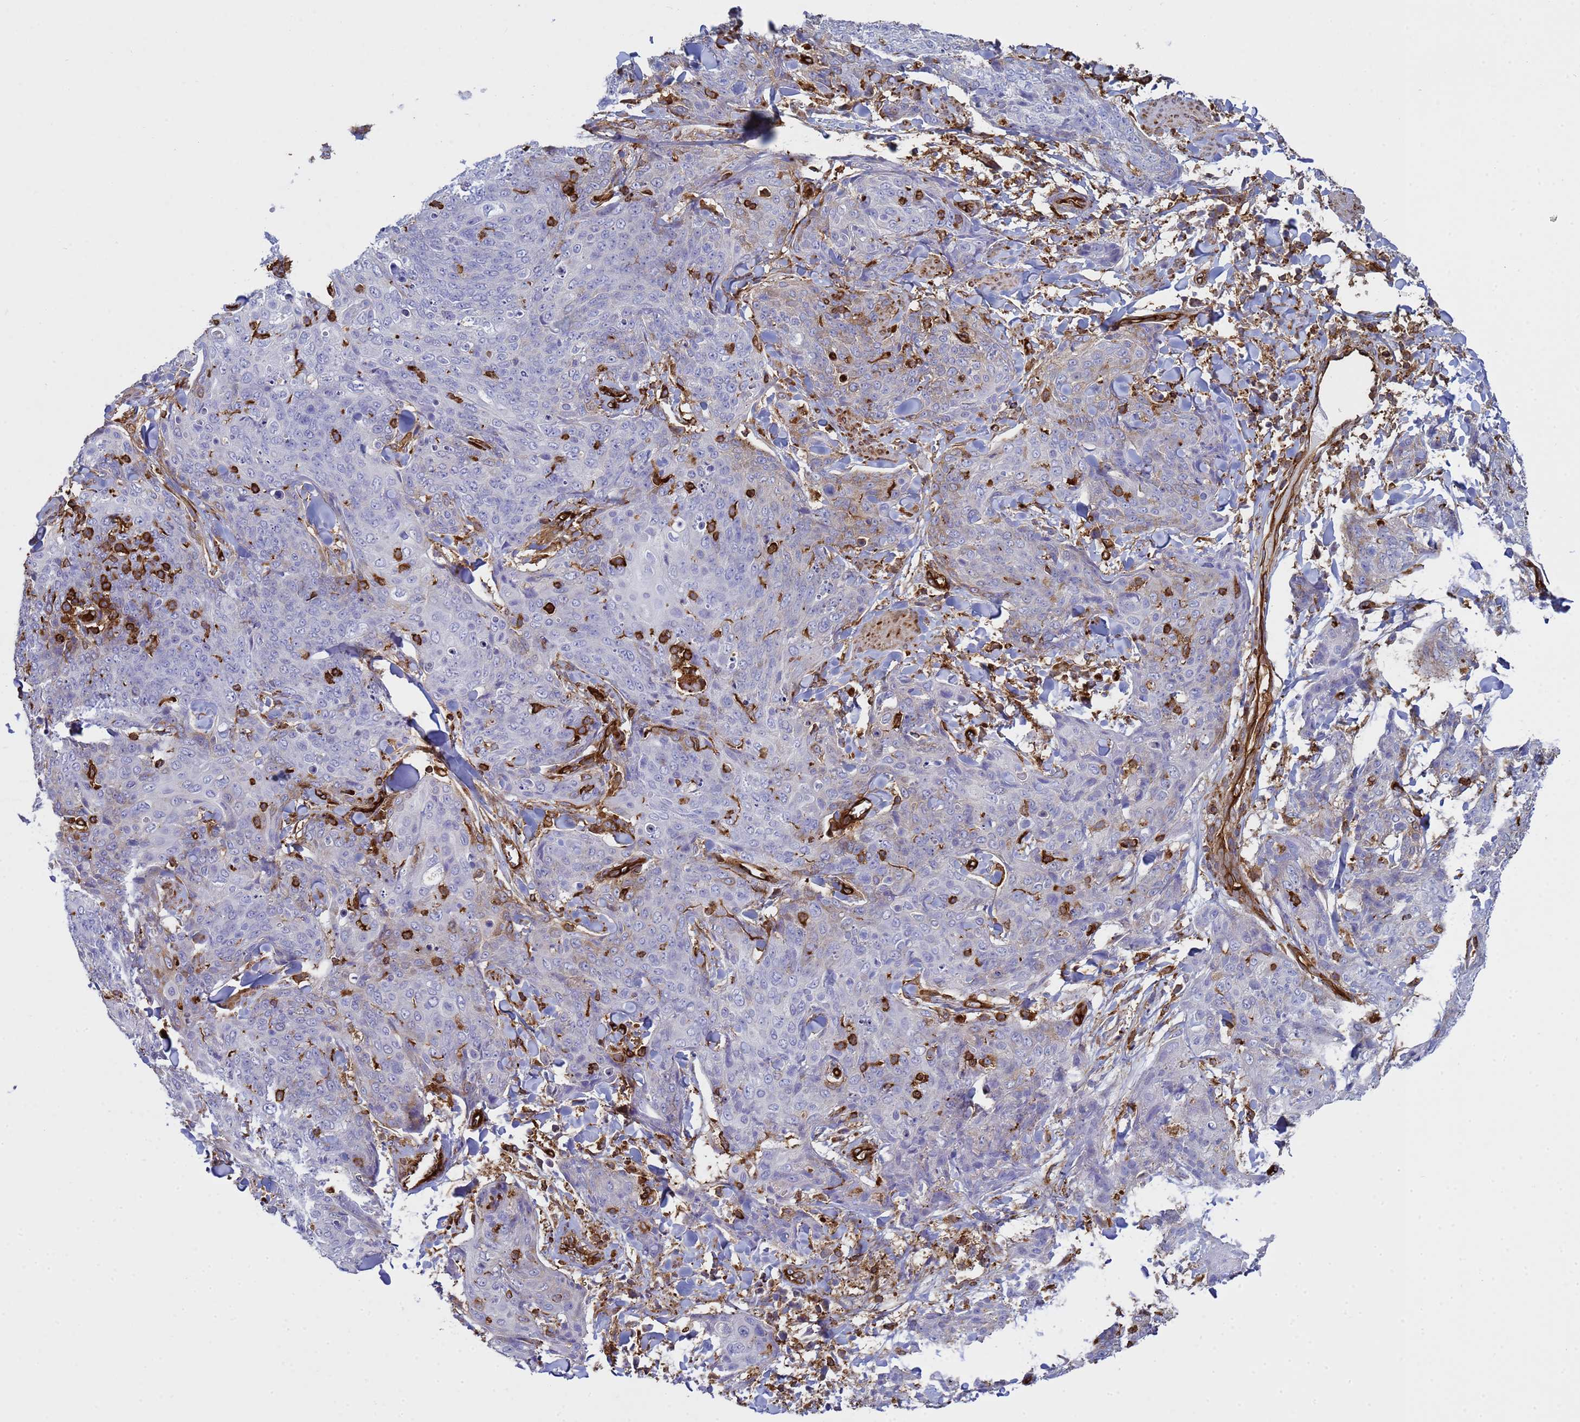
{"staining": {"intensity": "negative", "quantity": "none", "location": "none"}, "tissue": "skin cancer", "cell_type": "Tumor cells", "image_type": "cancer", "snomed": [{"axis": "morphology", "description": "Squamous cell carcinoma, NOS"}, {"axis": "topography", "description": "Skin"}, {"axis": "topography", "description": "Vulva"}], "caption": "IHC of human squamous cell carcinoma (skin) shows no positivity in tumor cells.", "gene": "ZBTB8OS", "patient": {"sex": "female", "age": 85}}